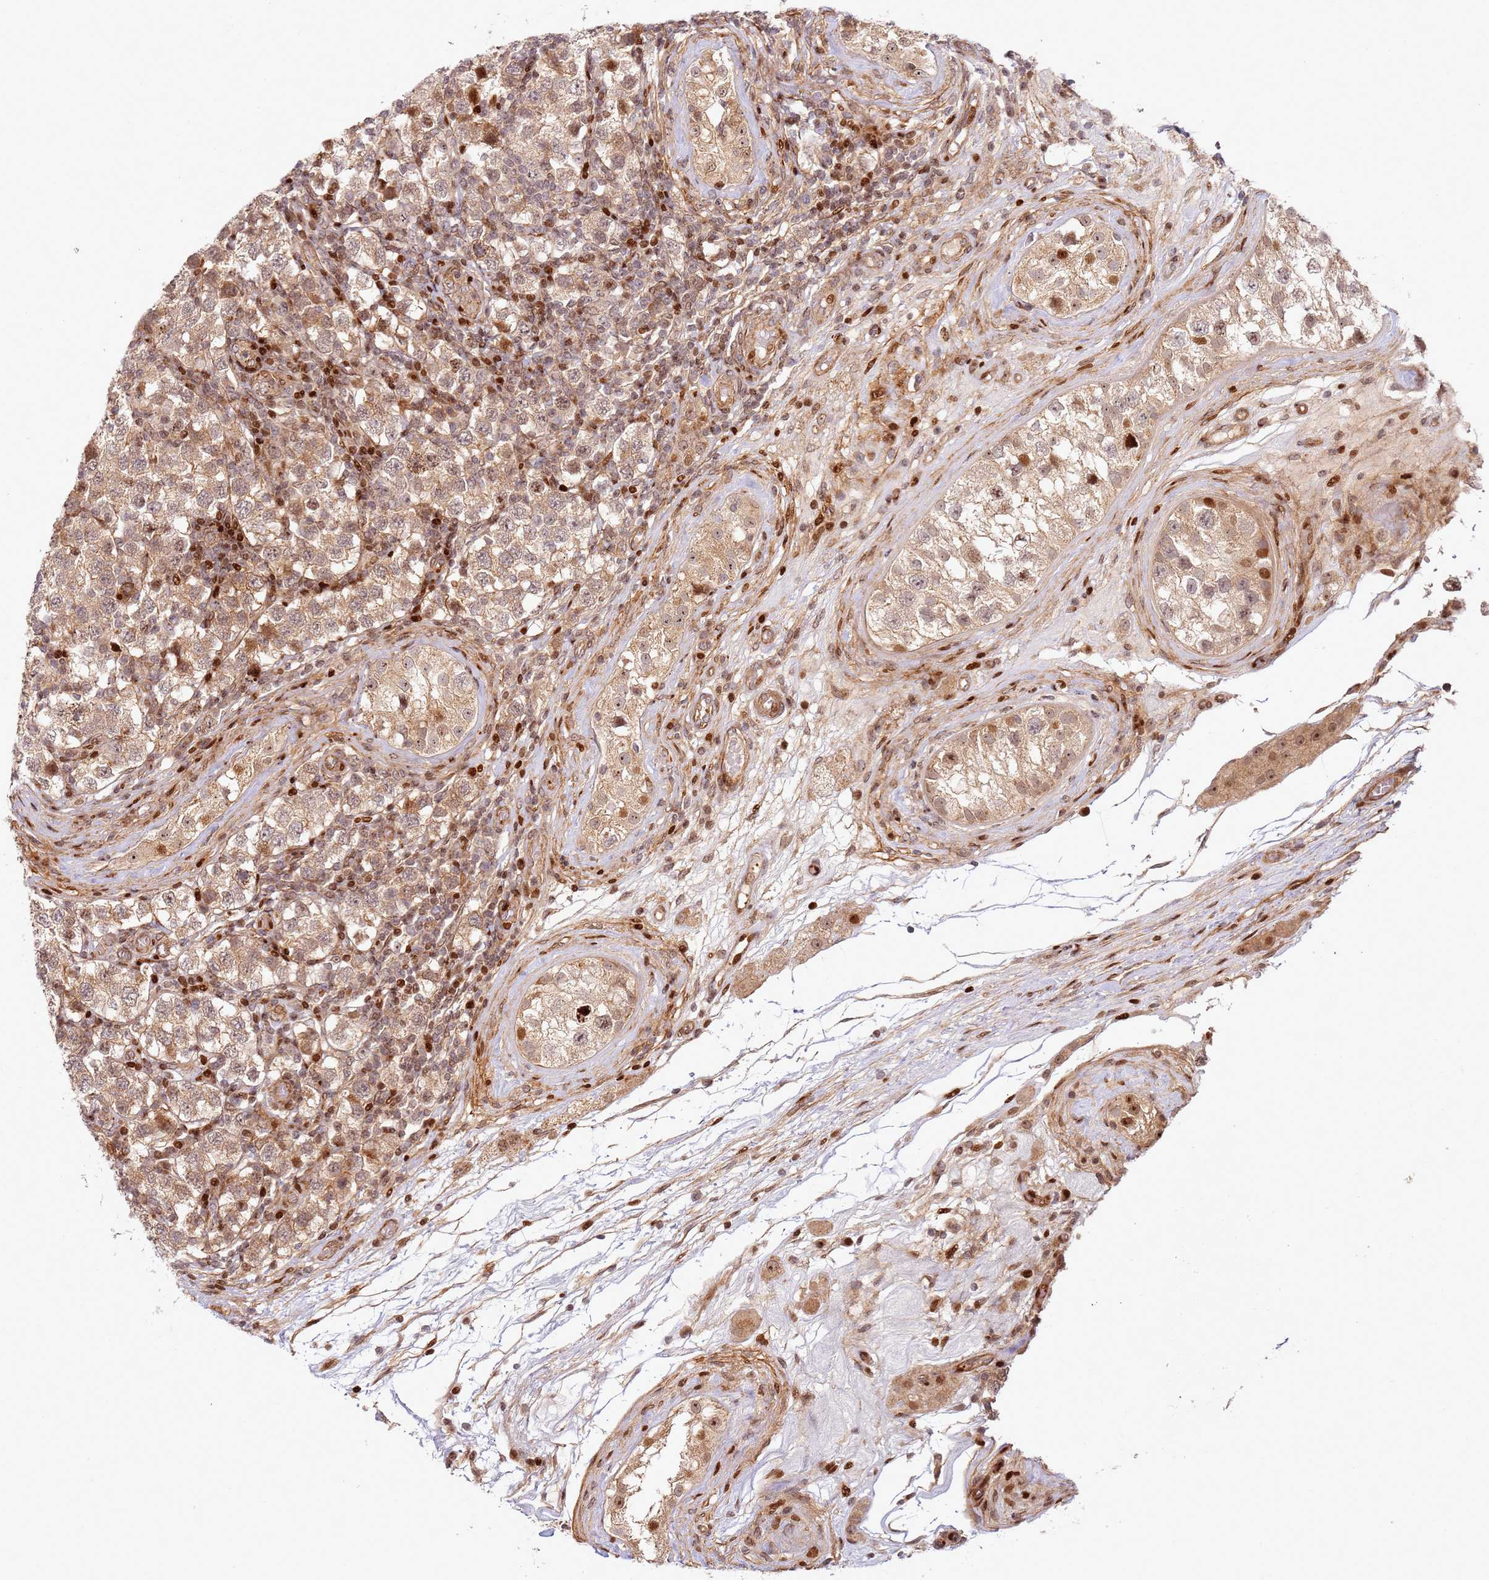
{"staining": {"intensity": "moderate", "quantity": ">75%", "location": "cytoplasmic/membranous"}, "tissue": "testis cancer", "cell_type": "Tumor cells", "image_type": "cancer", "snomed": [{"axis": "morphology", "description": "Seminoma, NOS"}, {"axis": "topography", "description": "Testis"}], "caption": "Human testis seminoma stained for a protein (brown) reveals moderate cytoplasmic/membranous positive positivity in approximately >75% of tumor cells.", "gene": "TMEM233", "patient": {"sex": "male", "age": 34}}